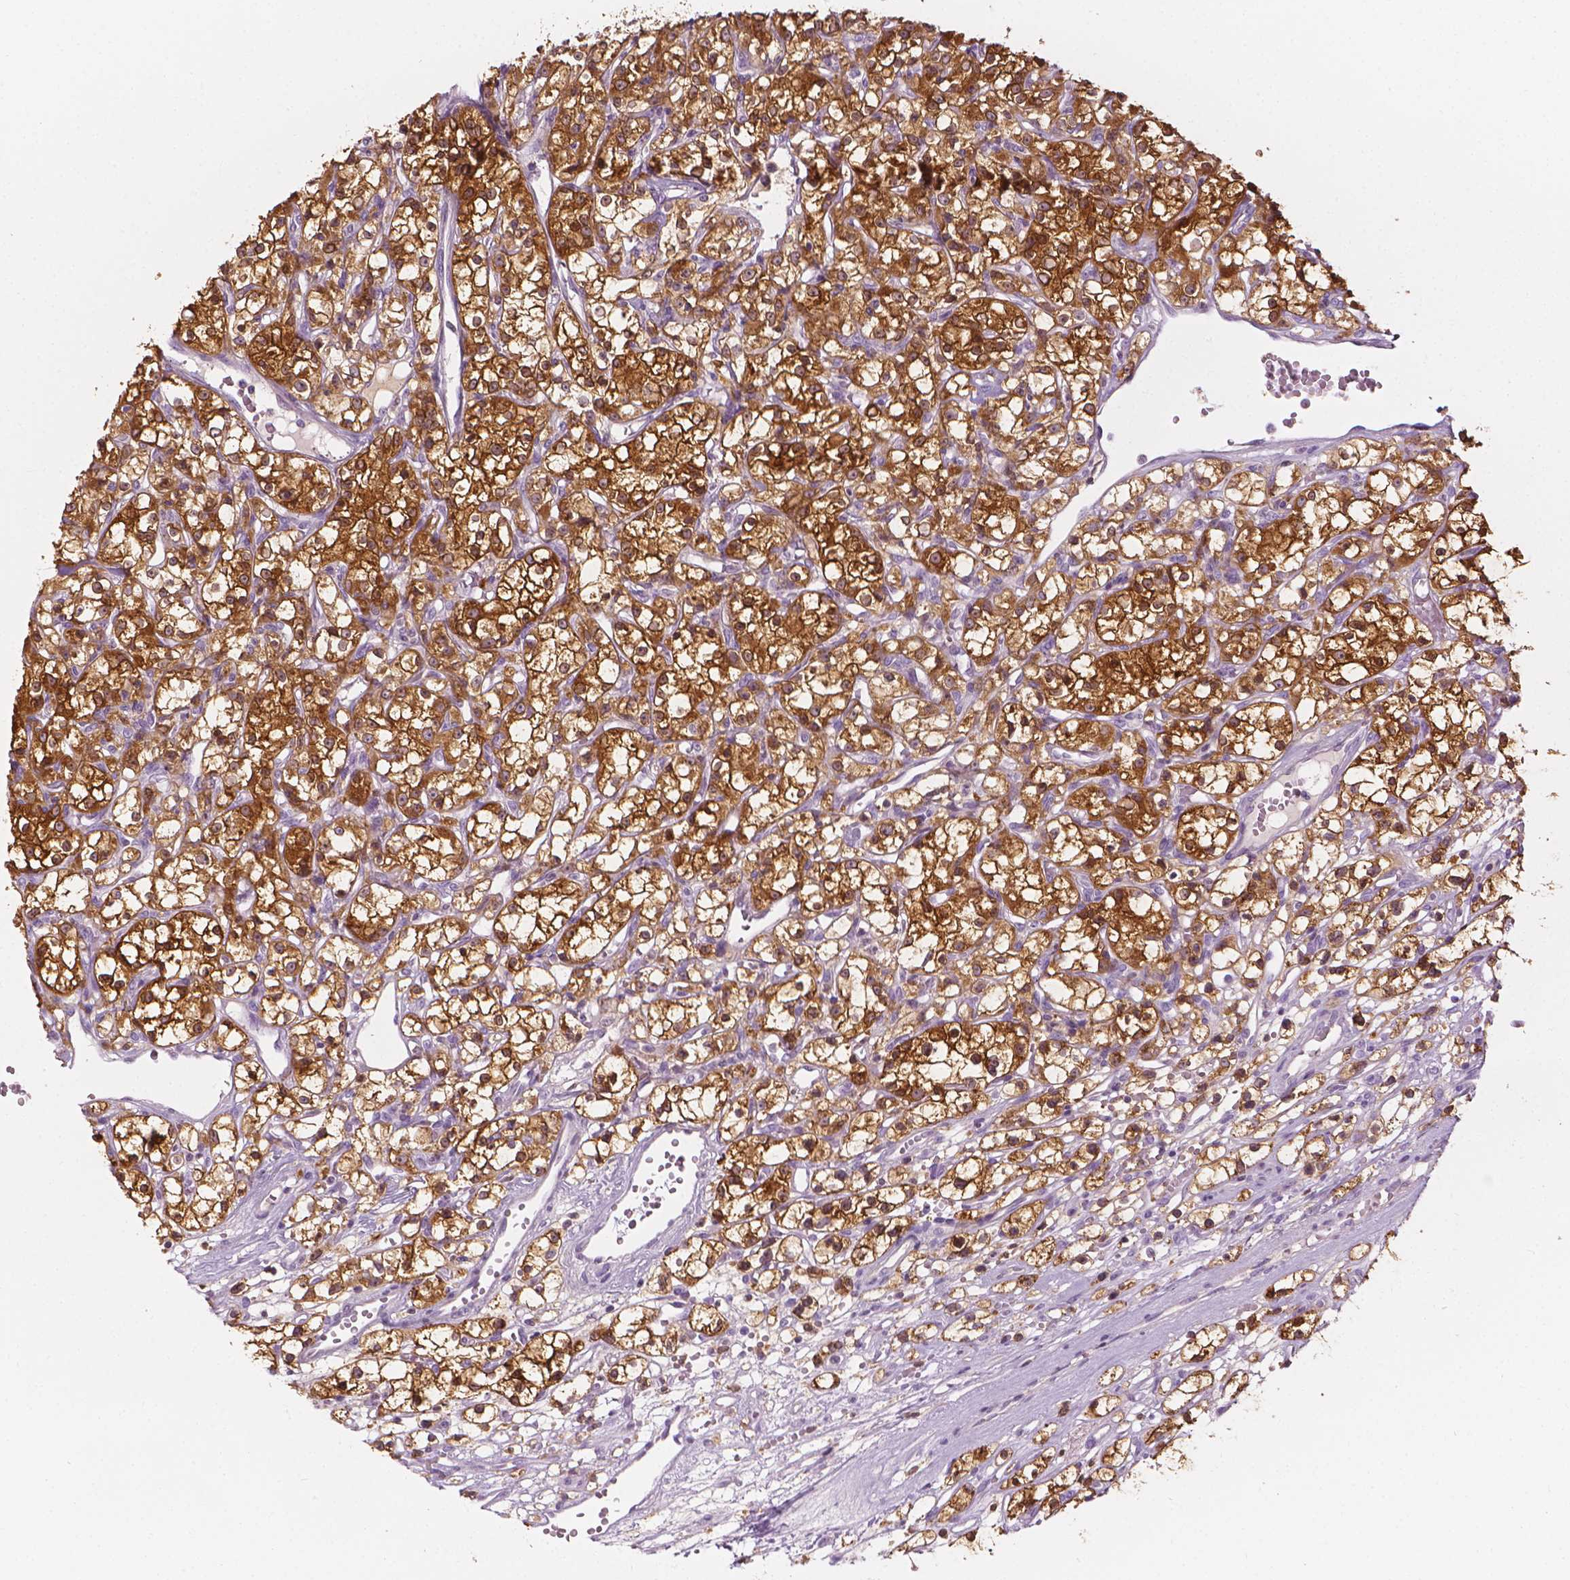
{"staining": {"intensity": "strong", "quantity": ">75%", "location": "cytoplasmic/membranous"}, "tissue": "renal cancer", "cell_type": "Tumor cells", "image_type": "cancer", "snomed": [{"axis": "morphology", "description": "Adenocarcinoma, NOS"}, {"axis": "topography", "description": "Kidney"}], "caption": "This histopathology image exhibits immunohistochemistry (IHC) staining of human renal cancer, with high strong cytoplasmic/membranous staining in approximately >75% of tumor cells.", "gene": "SHMT1", "patient": {"sex": "female", "age": 59}}